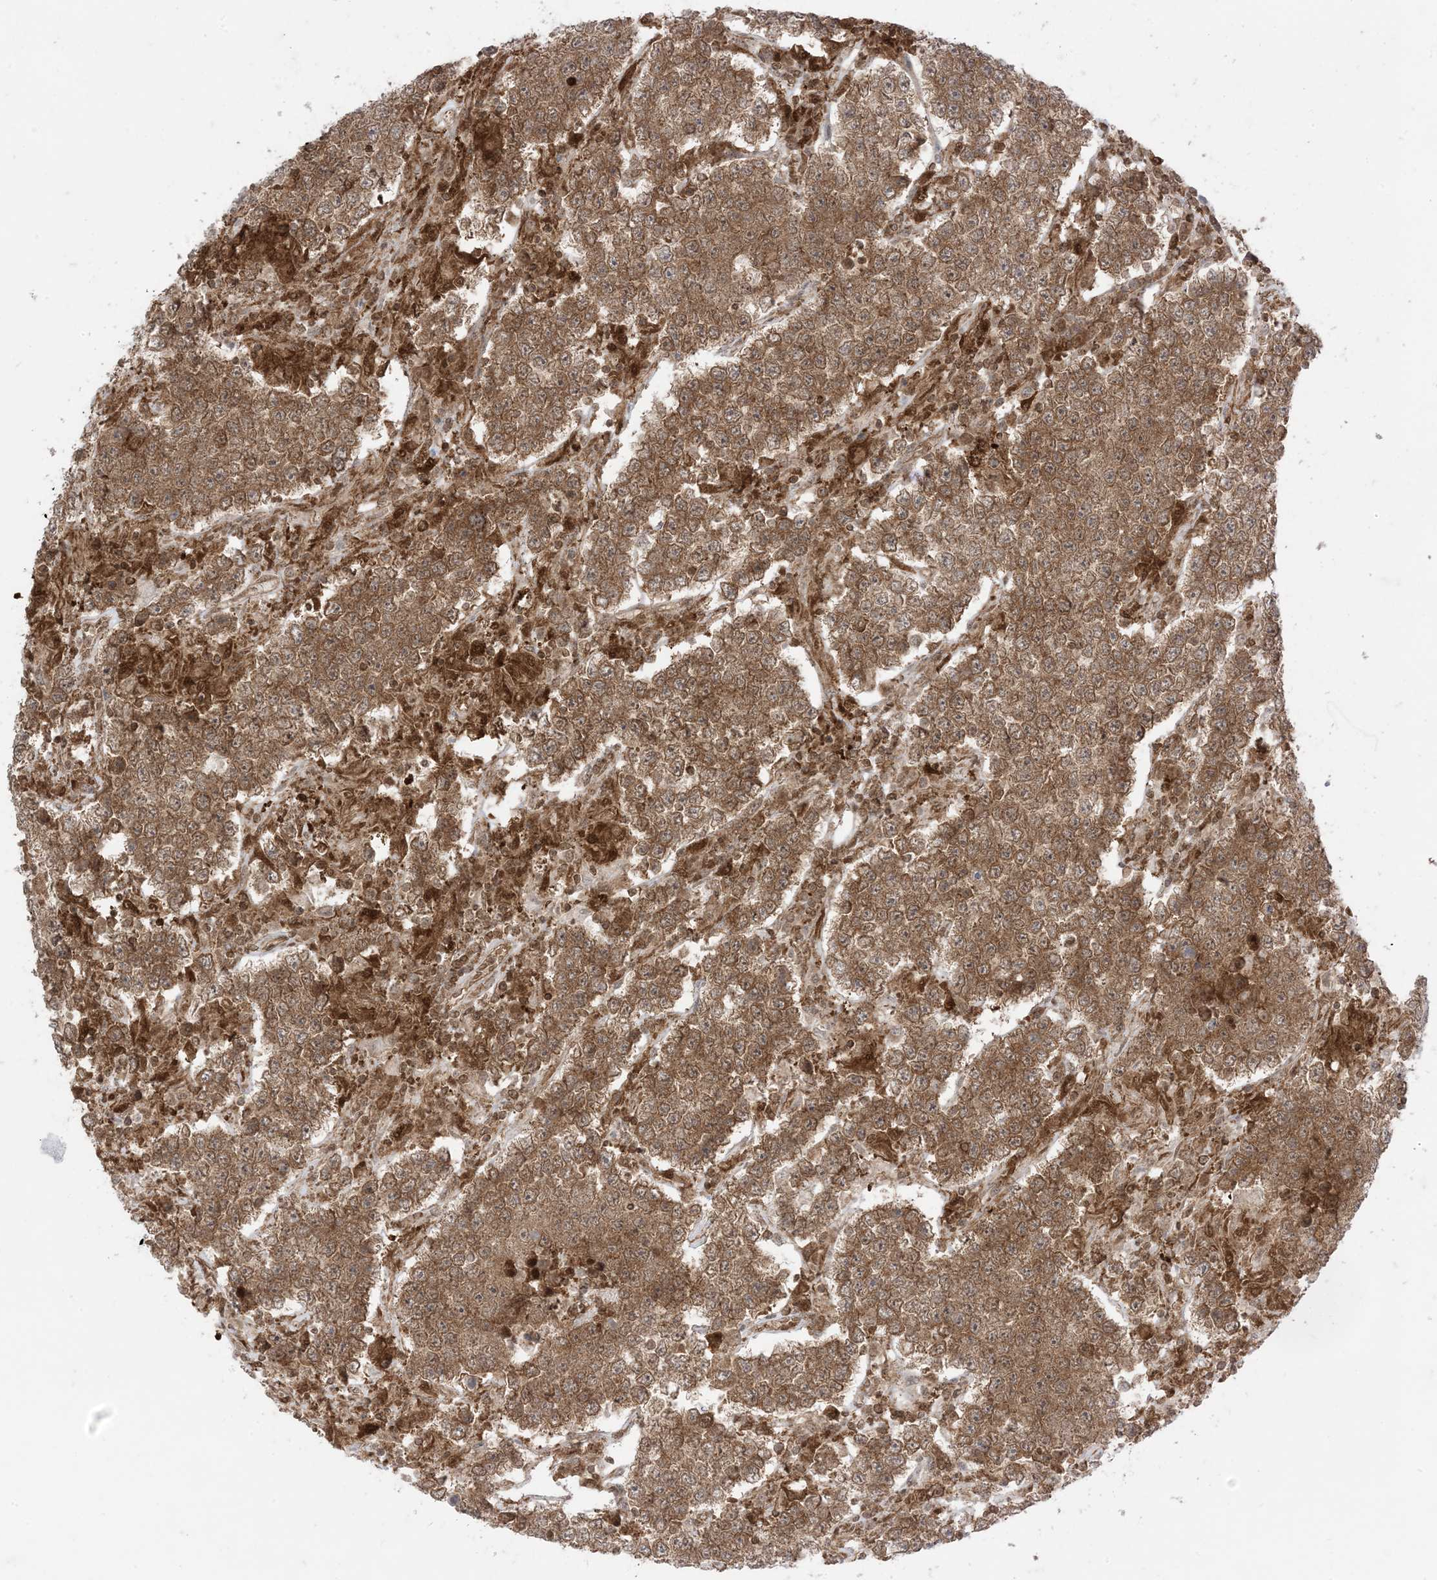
{"staining": {"intensity": "moderate", "quantity": ">75%", "location": "cytoplasmic/membranous"}, "tissue": "testis cancer", "cell_type": "Tumor cells", "image_type": "cancer", "snomed": [{"axis": "morphology", "description": "Normal tissue, NOS"}, {"axis": "morphology", "description": "Urothelial carcinoma, High grade"}, {"axis": "morphology", "description": "Seminoma, NOS"}, {"axis": "morphology", "description": "Carcinoma, Embryonal, NOS"}, {"axis": "topography", "description": "Urinary bladder"}, {"axis": "topography", "description": "Testis"}], "caption": "Human testis cancer (seminoma) stained for a protein (brown) displays moderate cytoplasmic/membranous positive expression in about >75% of tumor cells.", "gene": "PTPA", "patient": {"sex": "male", "age": 41}}